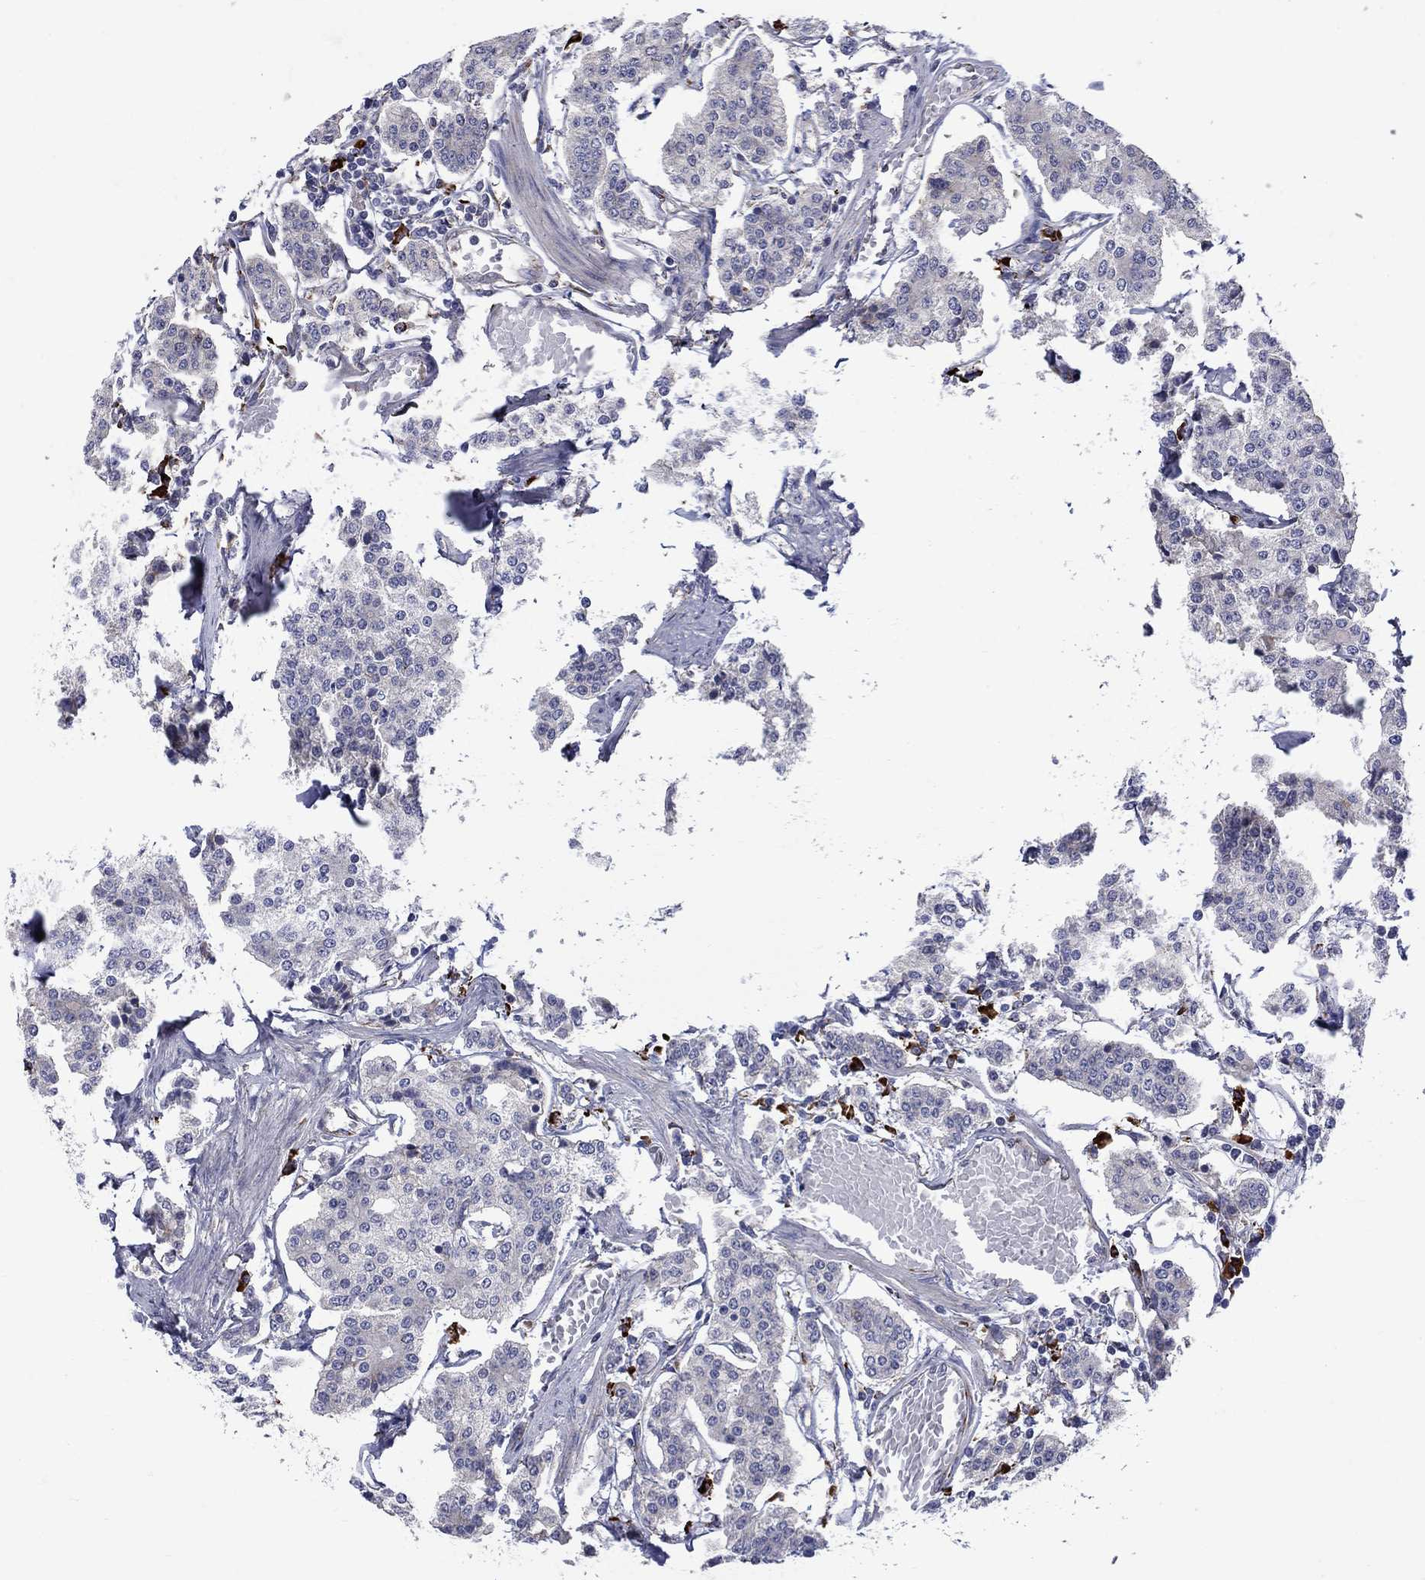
{"staining": {"intensity": "negative", "quantity": "none", "location": "none"}, "tissue": "carcinoid", "cell_type": "Tumor cells", "image_type": "cancer", "snomed": [{"axis": "morphology", "description": "Carcinoid, malignant, NOS"}, {"axis": "topography", "description": "Small intestine"}], "caption": "Immunohistochemistry histopathology image of carcinoid stained for a protein (brown), which exhibits no positivity in tumor cells.", "gene": "ASNS", "patient": {"sex": "female", "age": 65}}